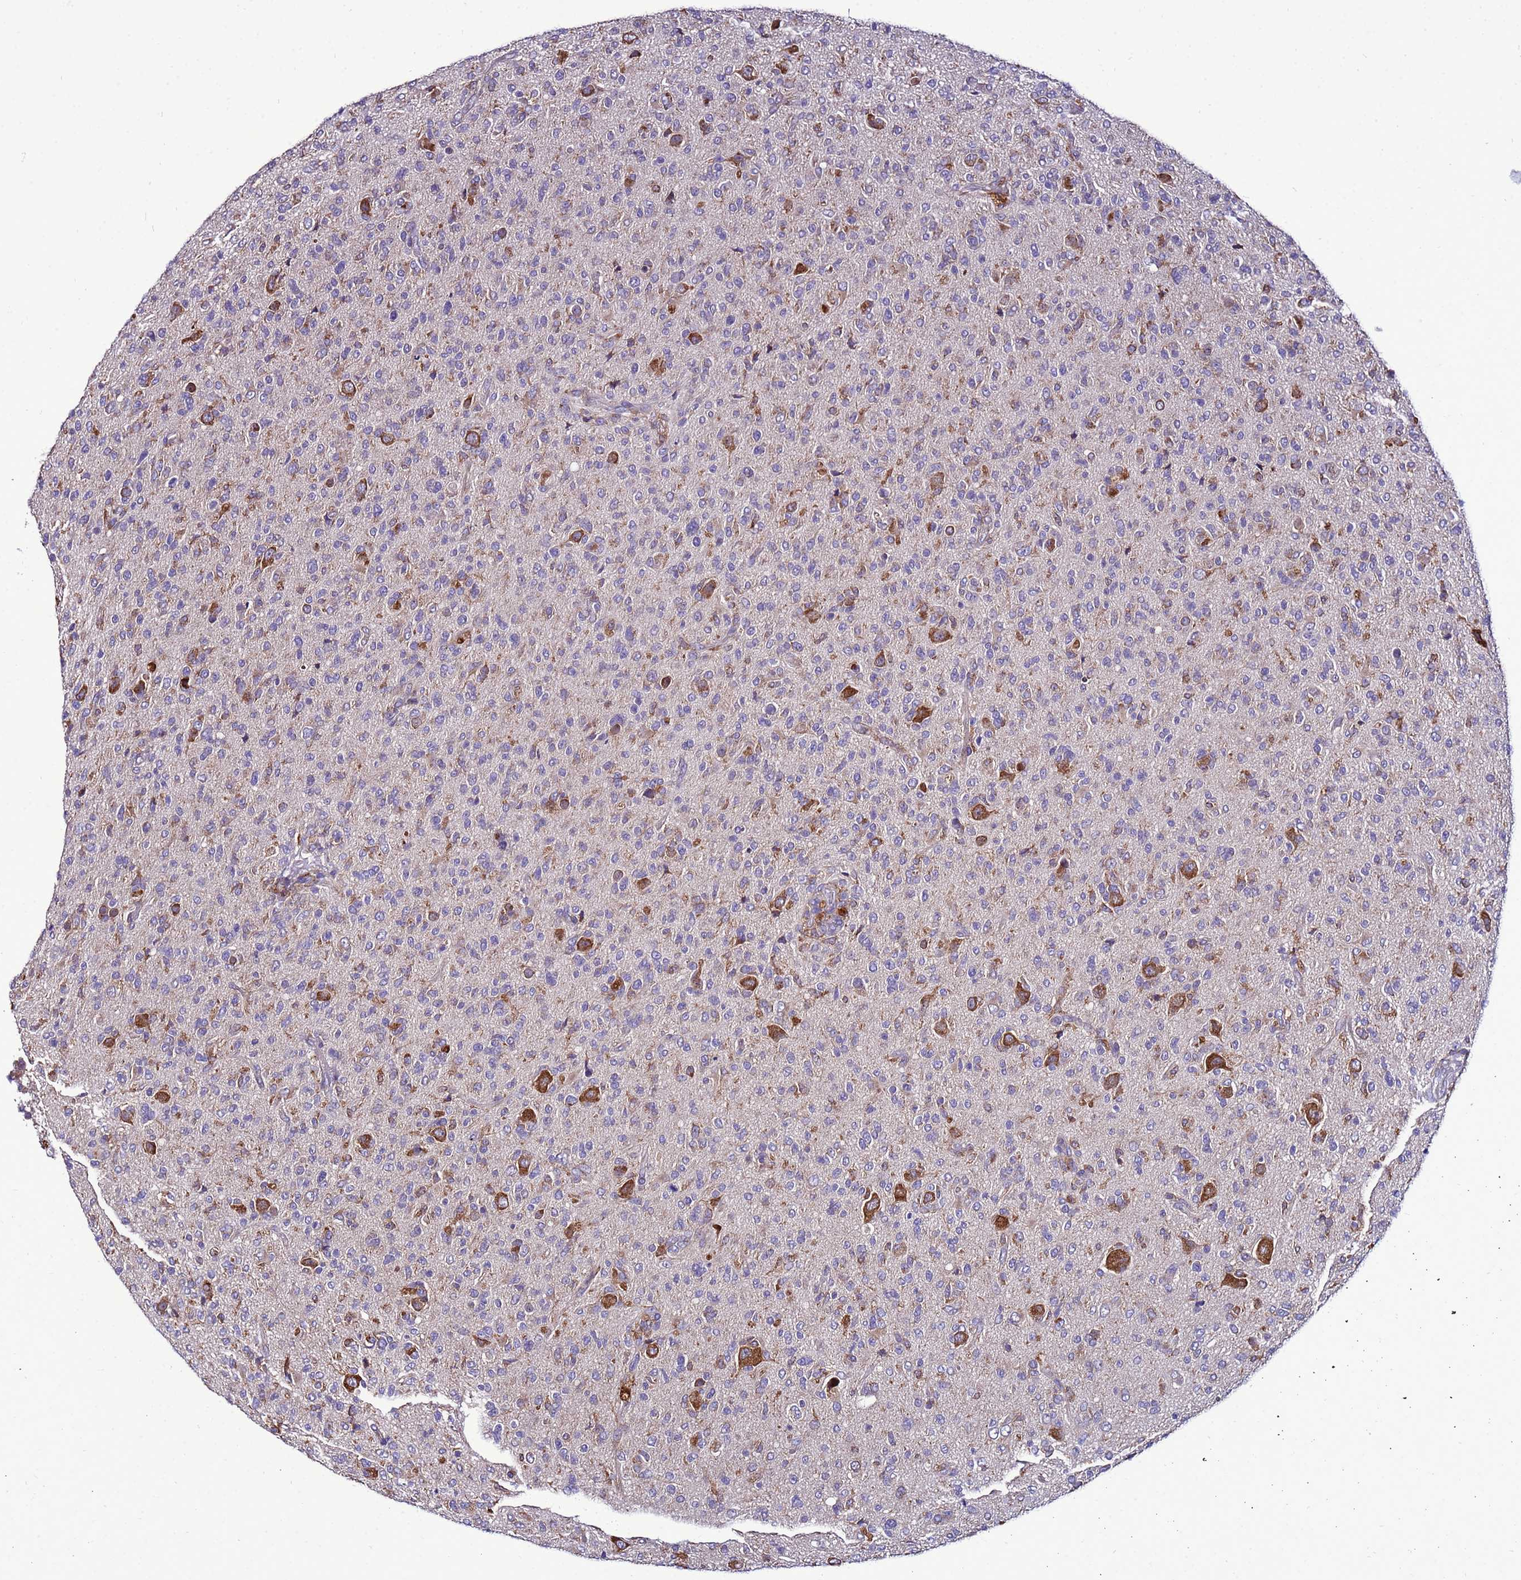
{"staining": {"intensity": "moderate", "quantity": "25%-75%", "location": "cytoplasmic/membranous"}, "tissue": "glioma", "cell_type": "Tumor cells", "image_type": "cancer", "snomed": [{"axis": "morphology", "description": "Glioma, malignant, High grade"}, {"axis": "topography", "description": "Brain"}], "caption": "Protein staining of malignant high-grade glioma tissue reveals moderate cytoplasmic/membranous positivity in approximately 25%-75% of tumor cells.", "gene": "ANTKMT", "patient": {"sex": "female", "age": 57}}